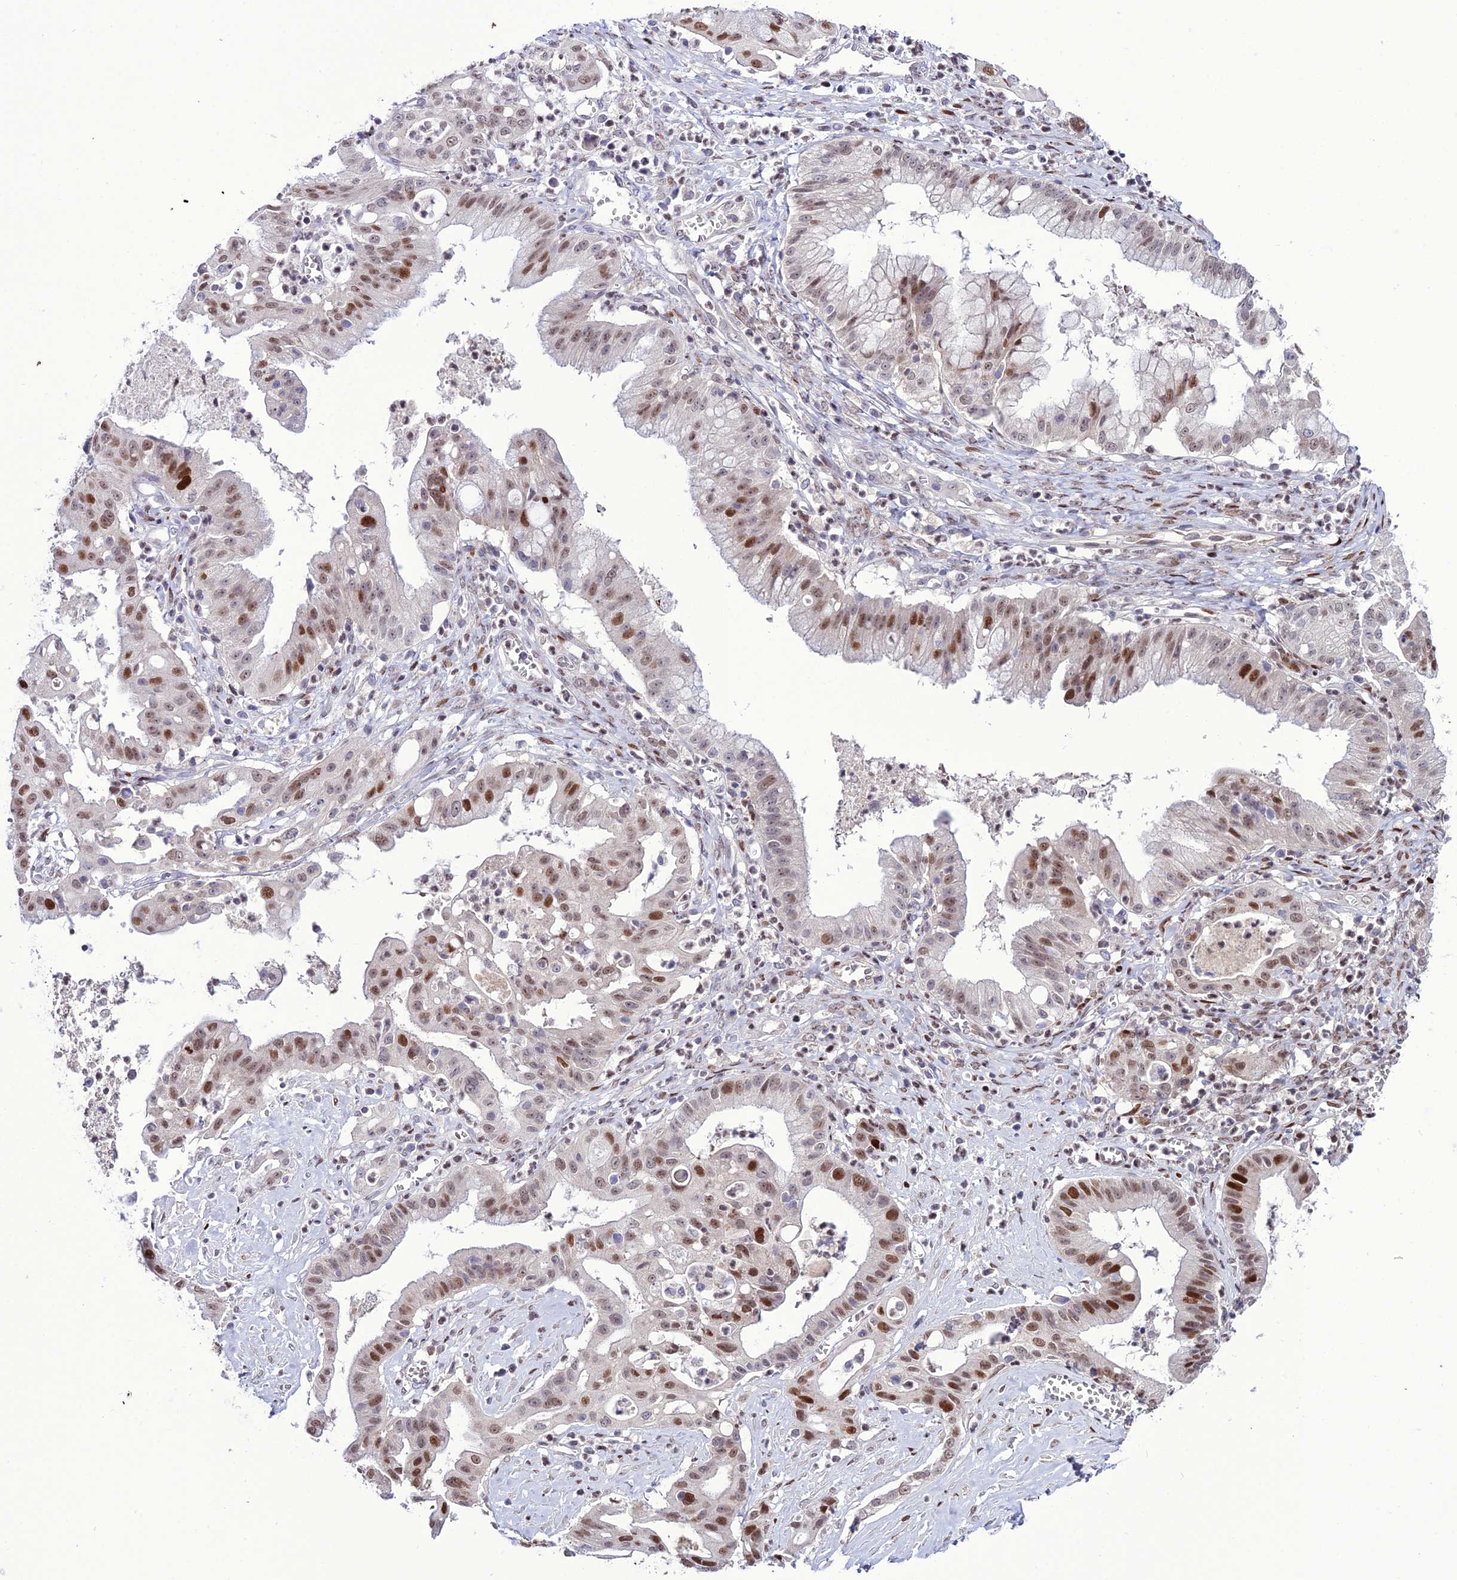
{"staining": {"intensity": "strong", "quantity": "25%-75%", "location": "nuclear"}, "tissue": "ovarian cancer", "cell_type": "Tumor cells", "image_type": "cancer", "snomed": [{"axis": "morphology", "description": "Cystadenocarcinoma, mucinous, NOS"}, {"axis": "topography", "description": "Ovary"}], "caption": "Immunohistochemistry (DAB (3,3'-diaminobenzidine)) staining of ovarian mucinous cystadenocarcinoma reveals strong nuclear protein positivity in approximately 25%-75% of tumor cells. (DAB (3,3'-diaminobenzidine) IHC with brightfield microscopy, high magnification).", "gene": "ZNF707", "patient": {"sex": "female", "age": 70}}